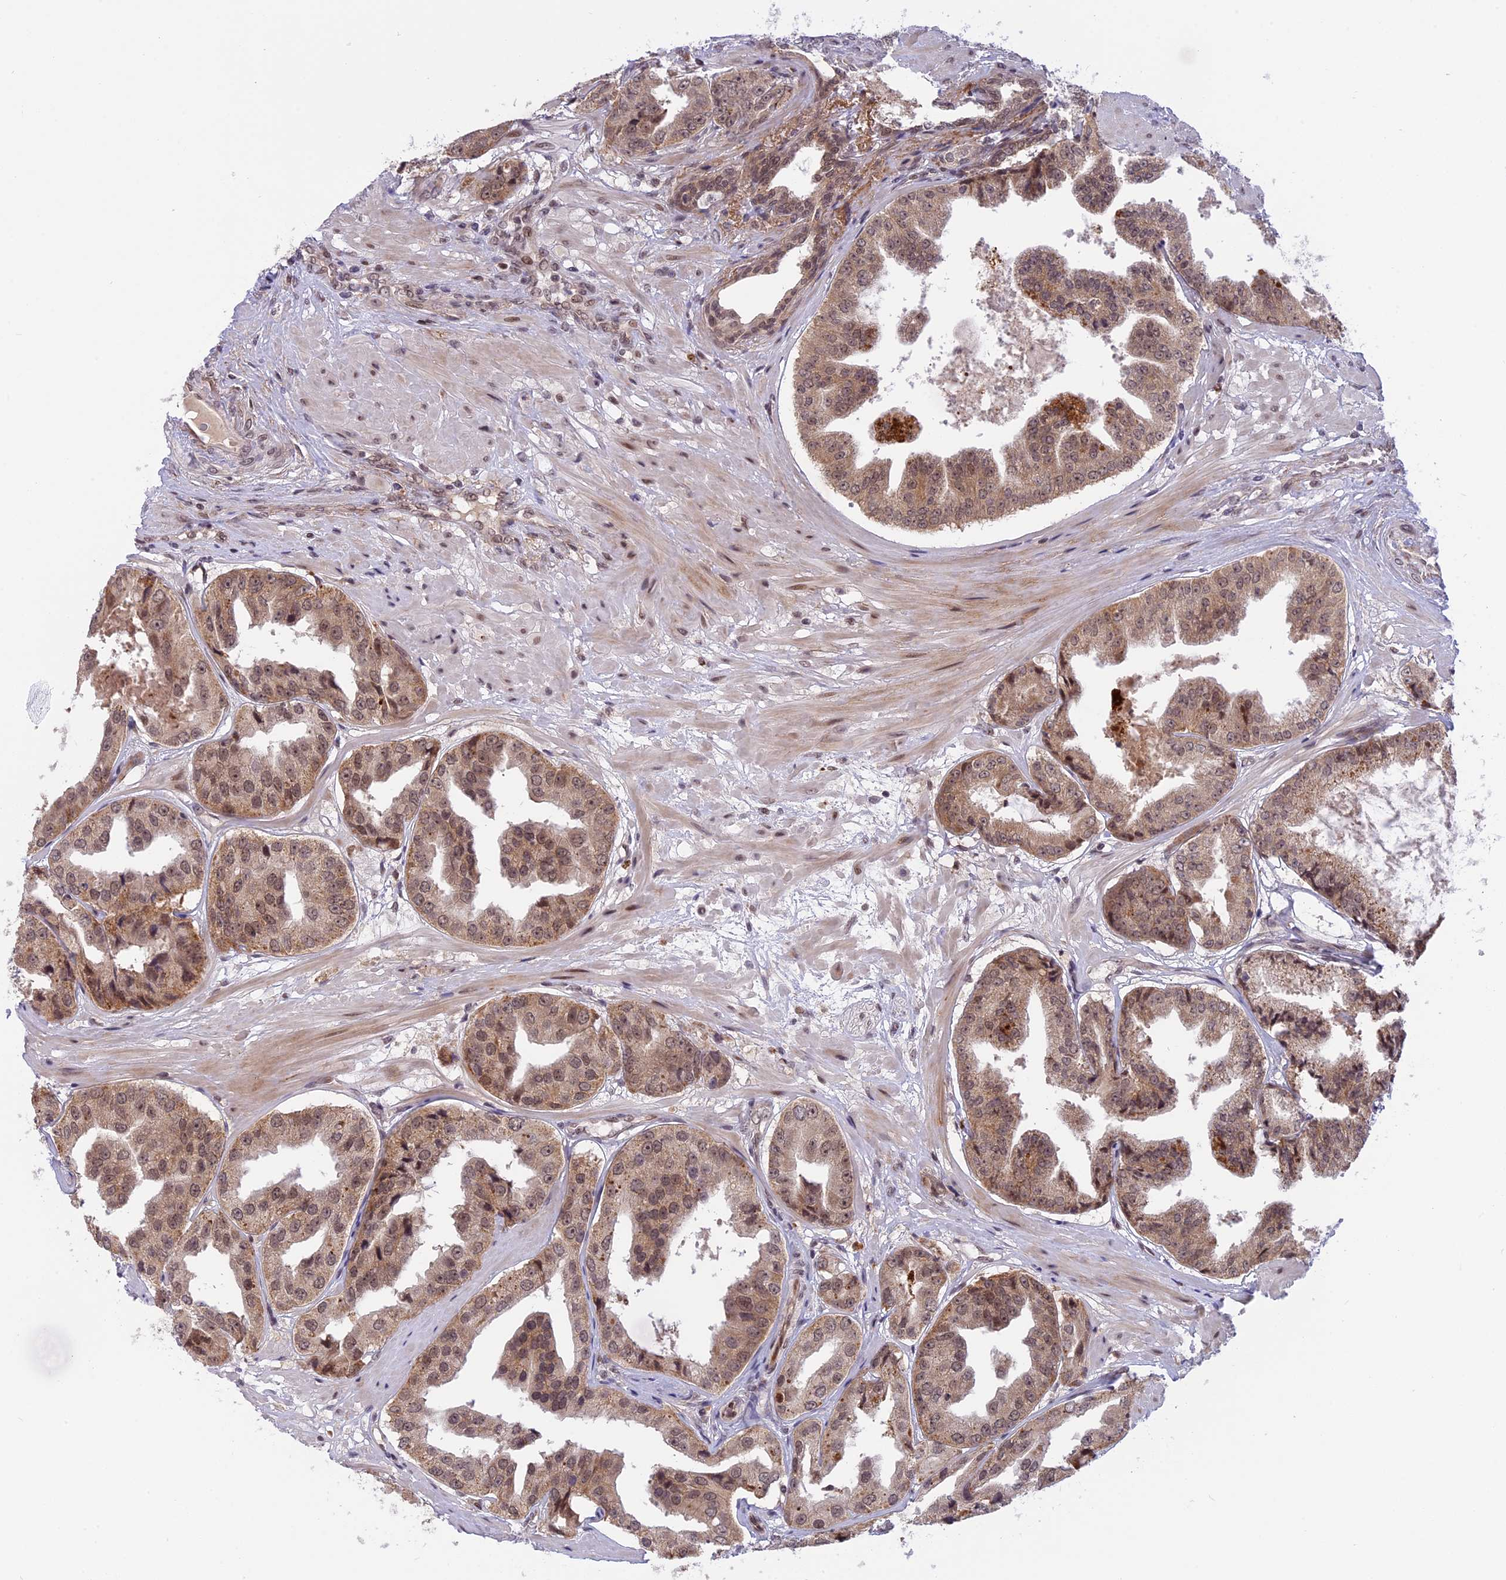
{"staining": {"intensity": "moderate", "quantity": ">75%", "location": "cytoplasmic/membranous,nuclear"}, "tissue": "prostate cancer", "cell_type": "Tumor cells", "image_type": "cancer", "snomed": [{"axis": "morphology", "description": "Adenocarcinoma, High grade"}, {"axis": "topography", "description": "Prostate"}], "caption": "Prostate cancer (high-grade adenocarcinoma) was stained to show a protein in brown. There is medium levels of moderate cytoplasmic/membranous and nuclear expression in about >75% of tumor cells.", "gene": "POLR2C", "patient": {"sex": "male", "age": 63}}